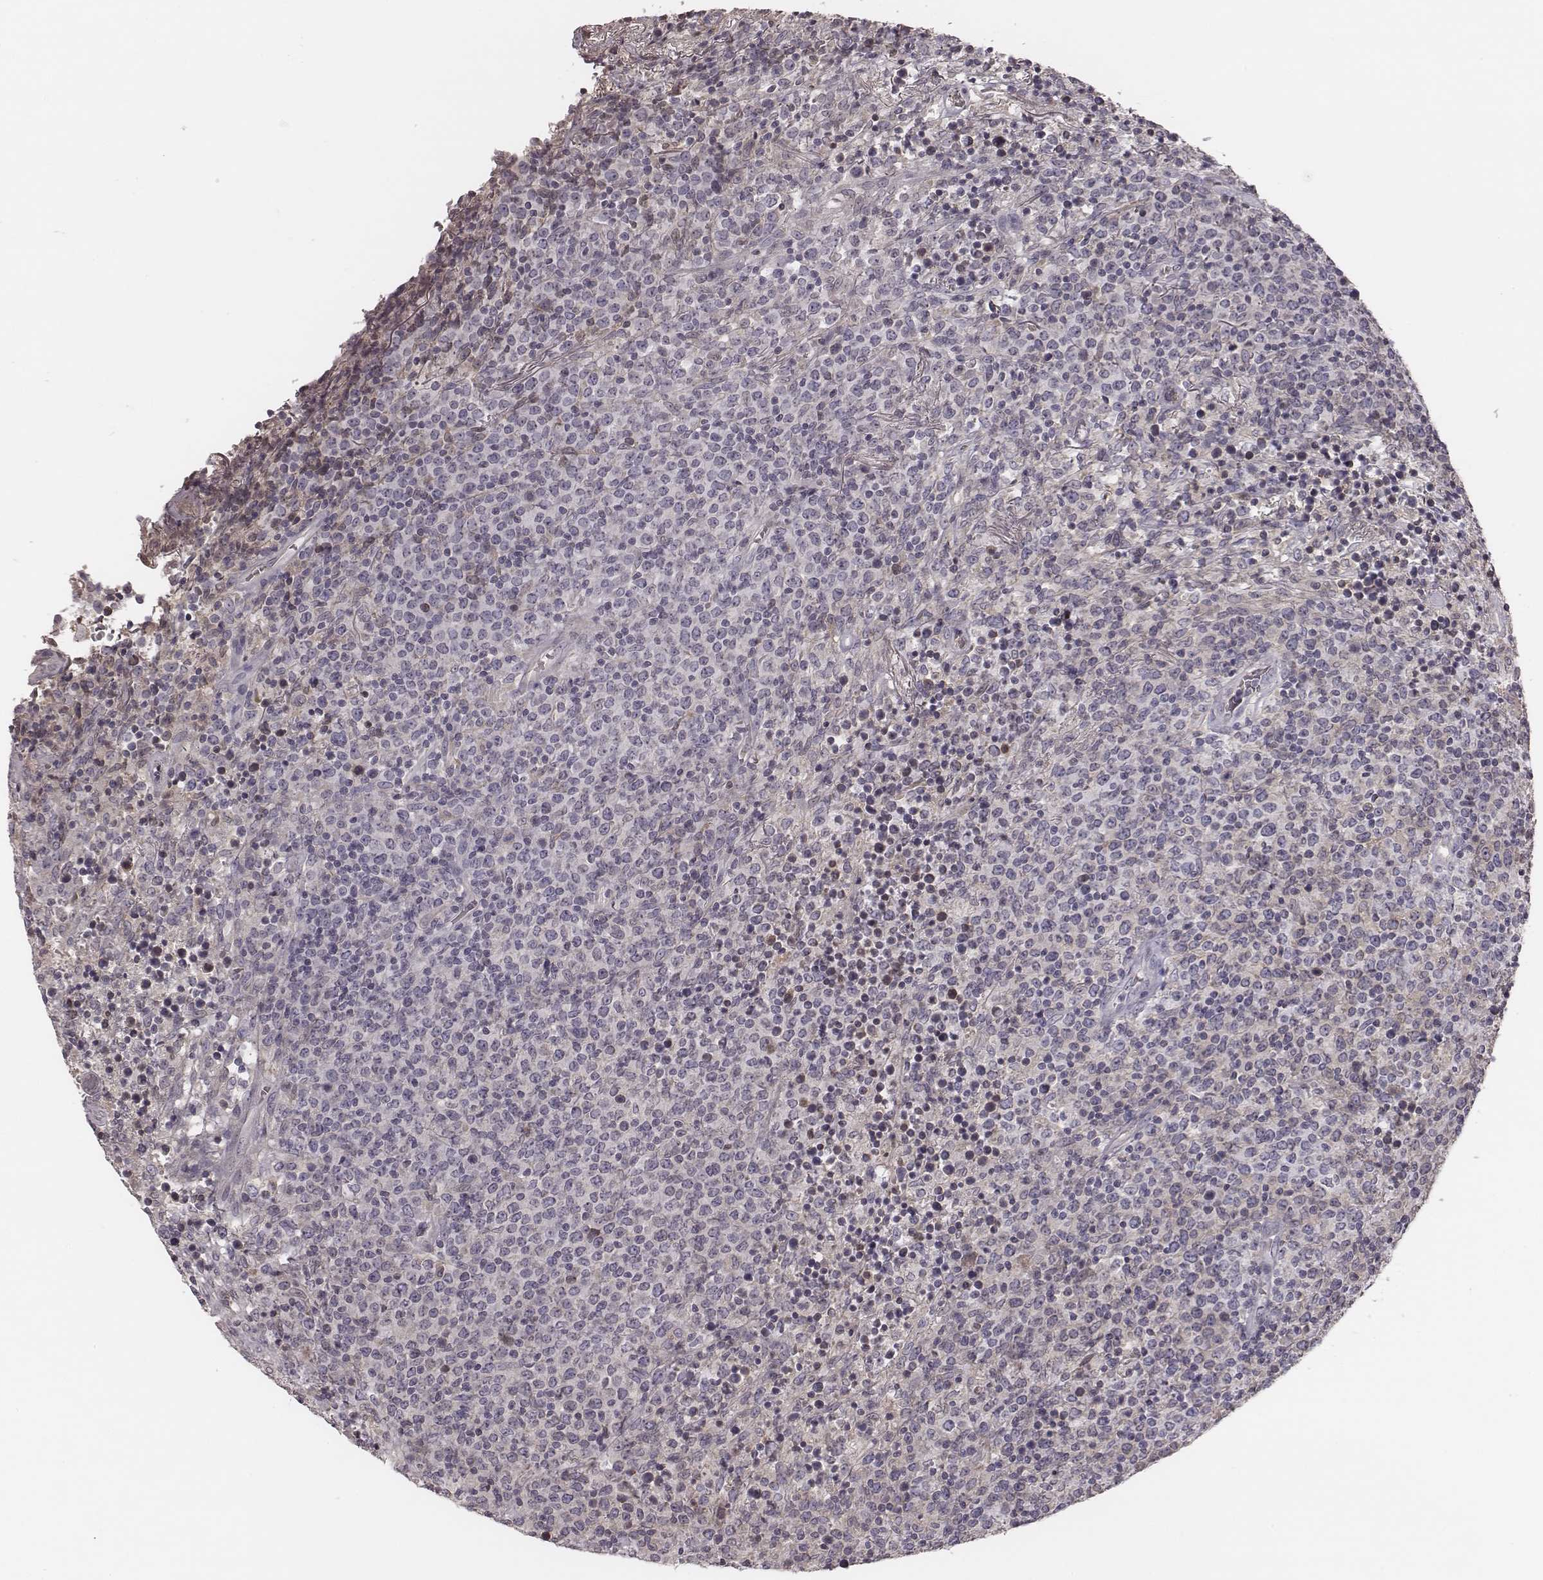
{"staining": {"intensity": "negative", "quantity": "none", "location": "none"}, "tissue": "lymphoma", "cell_type": "Tumor cells", "image_type": "cancer", "snomed": [{"axis": "morphology", "description": "Malignant lymphoma, non-Hodgkin's type, High grade"}, {"axis": "topography", "description": "Lung"}], "caption": "High power microscopy photomicrograph of an IHC image of lymphoma, revealing no significant positivity in tumor cells.", "gene": "TLX3", "patient": {"sex": "male", "age": 79}}